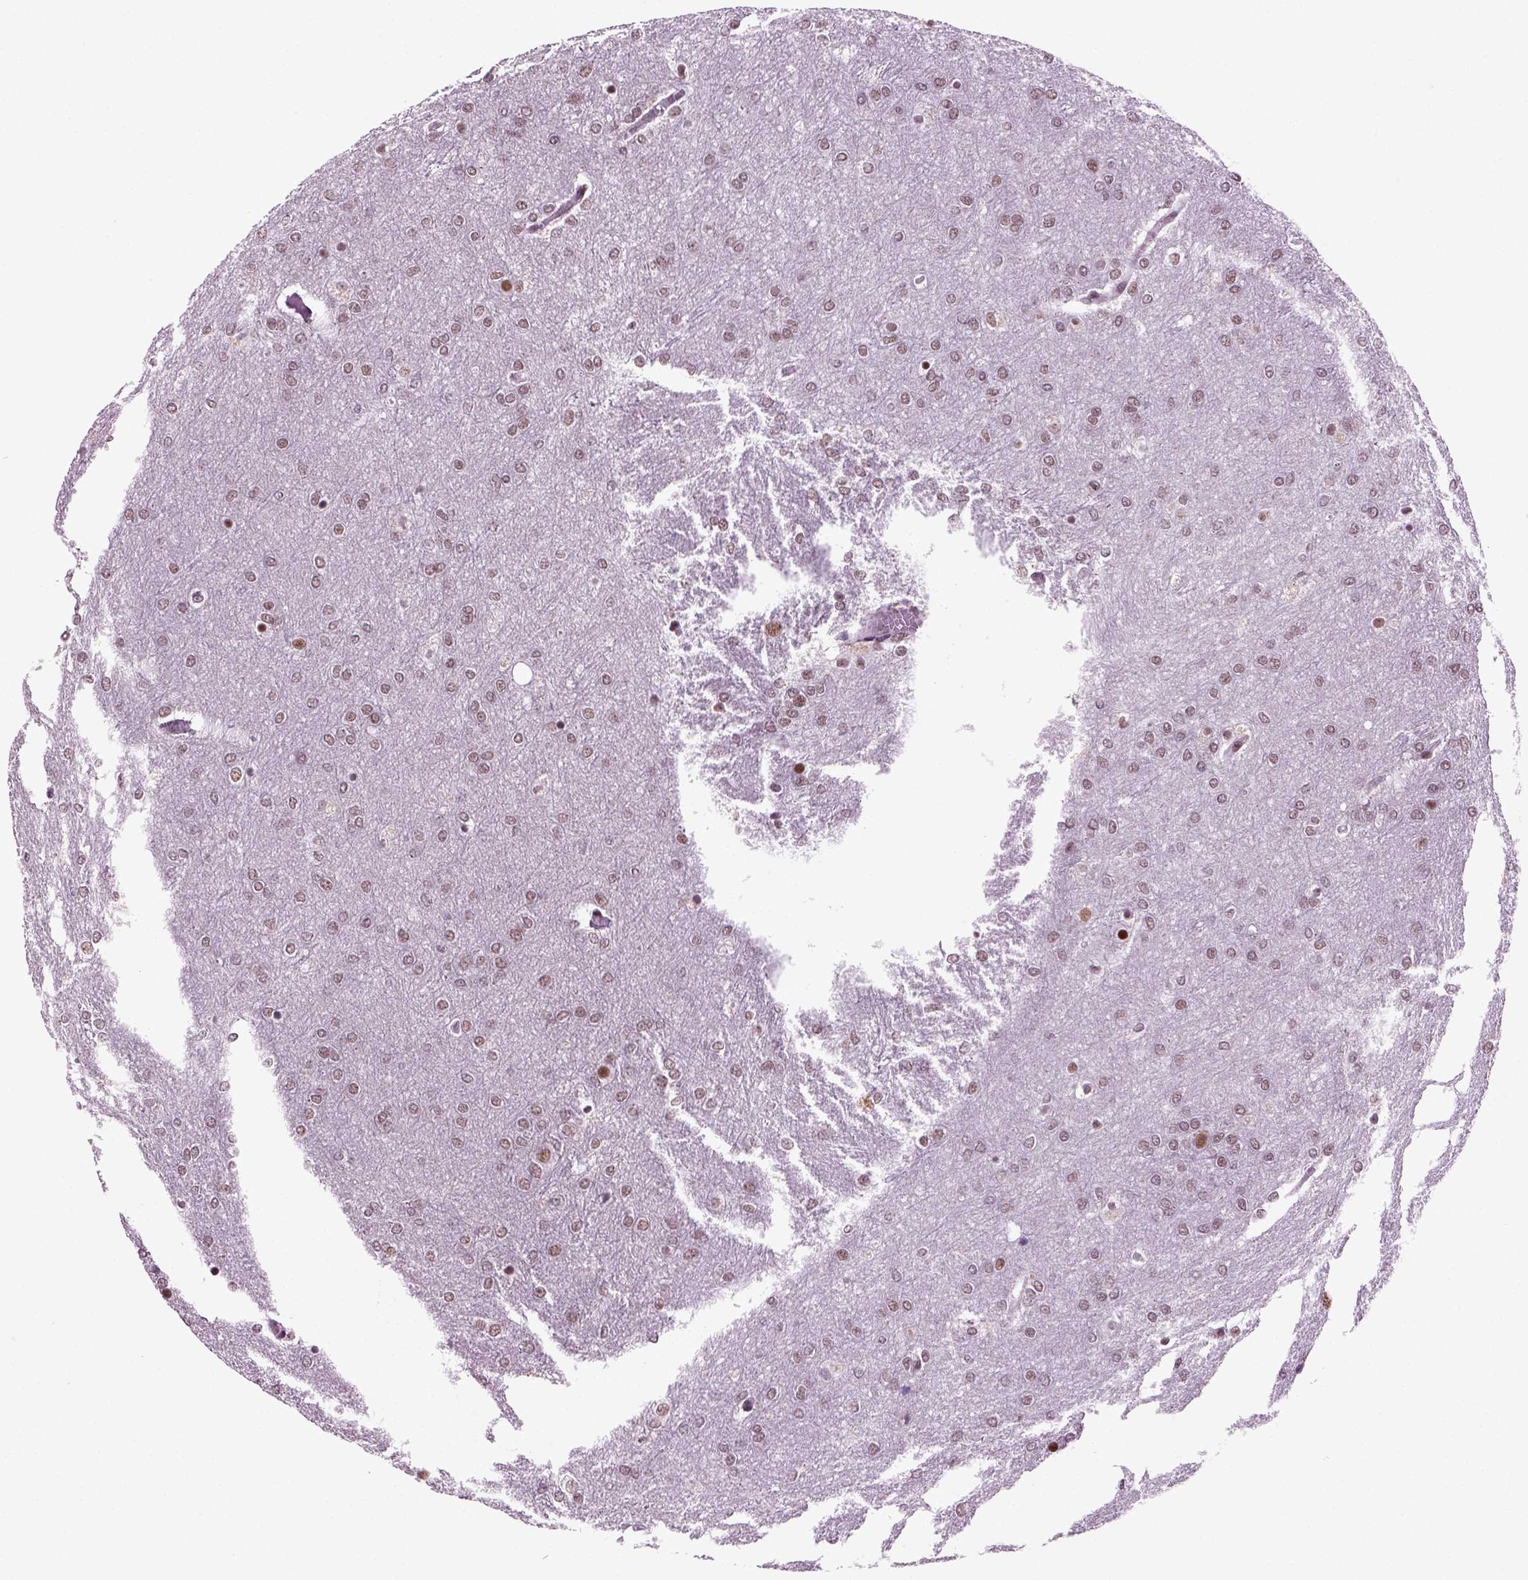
{"staining": {"intensity": "weak", "quantity": "<25%", "location": "nuclear"}, "tissue": "glioma", "cell_type": "Tumor cells", "image_type": "cancer", "snomed": [{"axis": "morphology", "description": "Glioma, malignant, High grade"}, {"axis": "topography", "description": "Brain"}], "caption": "High-grade glioma (malignant) was stained to show a protein in brown. There is no significant expression in tumor cells.", "gene": "RCOR3", "patient": {"sex": "female", "age": 61}}